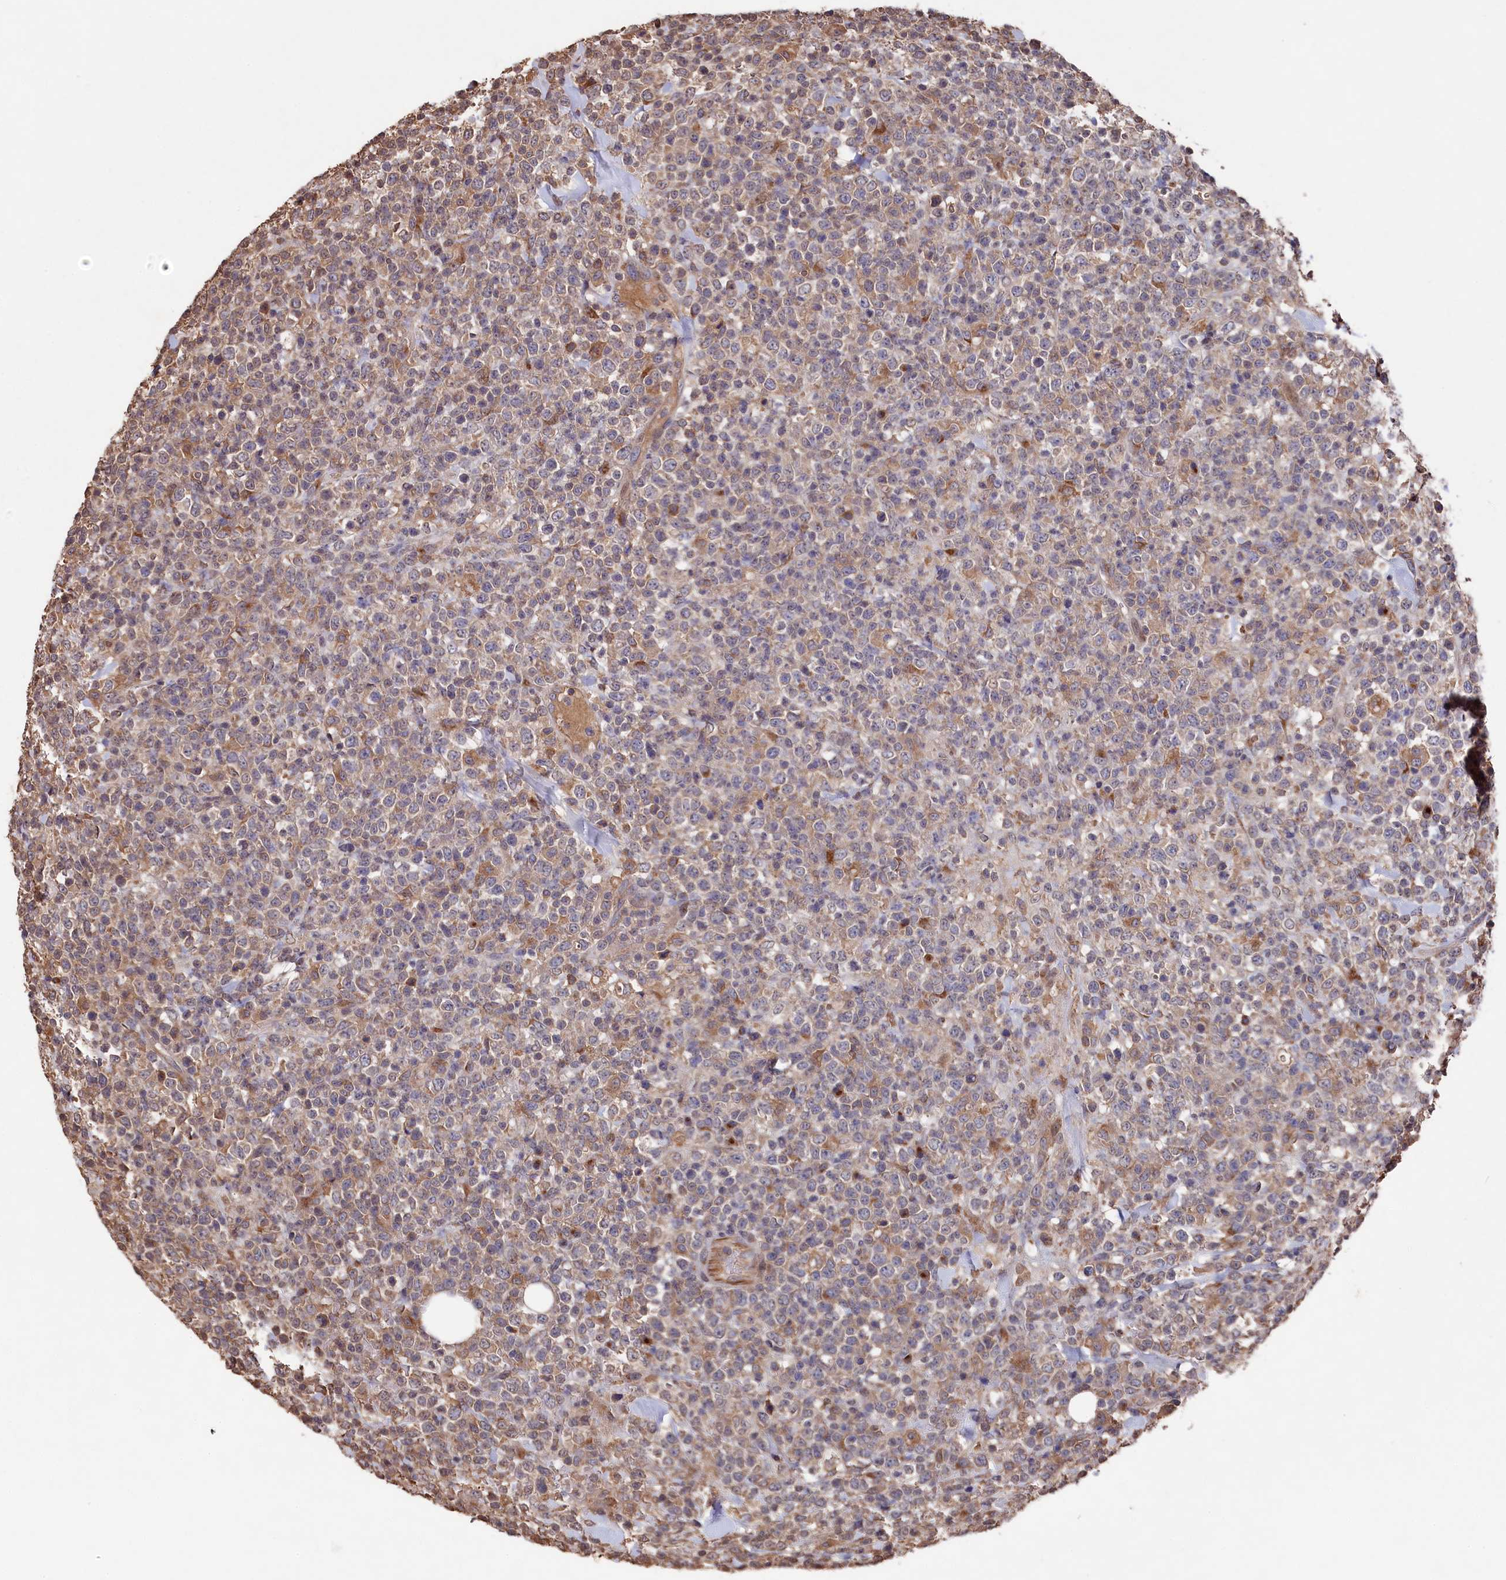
{"staining": {"intensity": "weak", "quantity": "25%-75%", "location": "cytoplasmic/membranous"}, "tissue": "lymphoma", "cell_type": "Tumor cells", "image_type": "cancer", "snomed": [{"axis": "morphology", "description": "Malignant lymphoma, non-Hodgkin's type, High grade"}, {"axis": "topography", "description": "Colon"}], "caption": "Malignant lymphoma, non-Hodgkin's type (high-grade) tissue demonstrates weak cytoplasmic/membranous expression in about 25%-75% of tumor cells", "gene": "NAA60", "patient": {"sex": "female", "age": 53}}